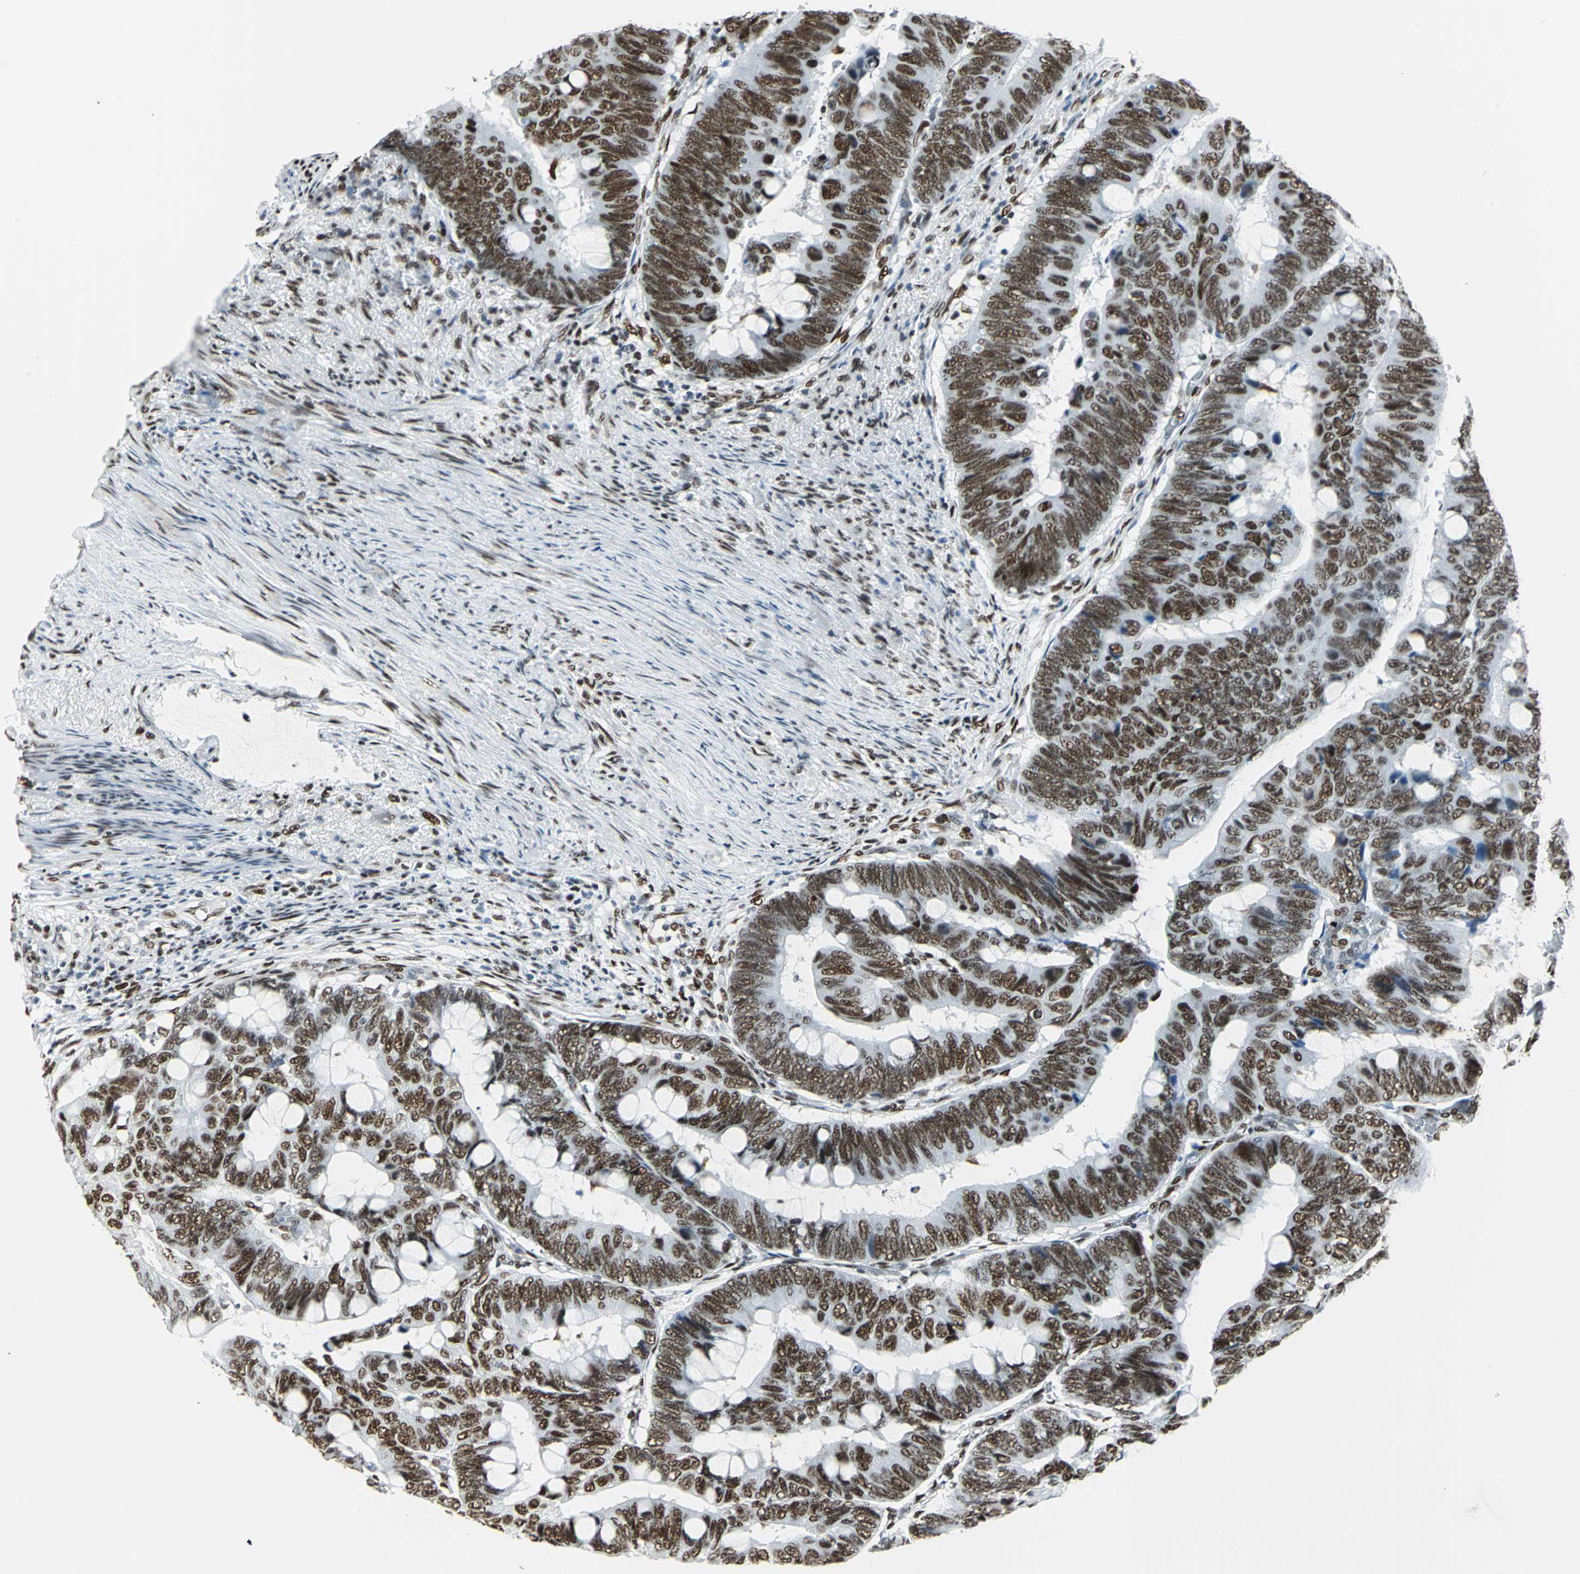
{"staining": {"intensity": "strong", "quantity": ">75%", "location": "nuclear"}, "tissue": "colorectal cancer", "cell_type": "Tumor cells", "image_type": "cancer", "snomed": [{"axis": "morphology", "description": "Normal tissue, NOS"}, {"axis": "morphology", "description": "Adenocarcinoma, NOS"}, {"axis": "topography", "description": "Rectum"}, {"axis": "topography", "description": "Peripheral nerve tissue"}], "caption": "Immunohistochemical staining of colorectal adenocarcinoma exhibits high levels of strong nuclear protein positivity in approximately >75% of tumor cells.", "gene": "HDAC2", "patient": {"sex": "male", "age": 92}}